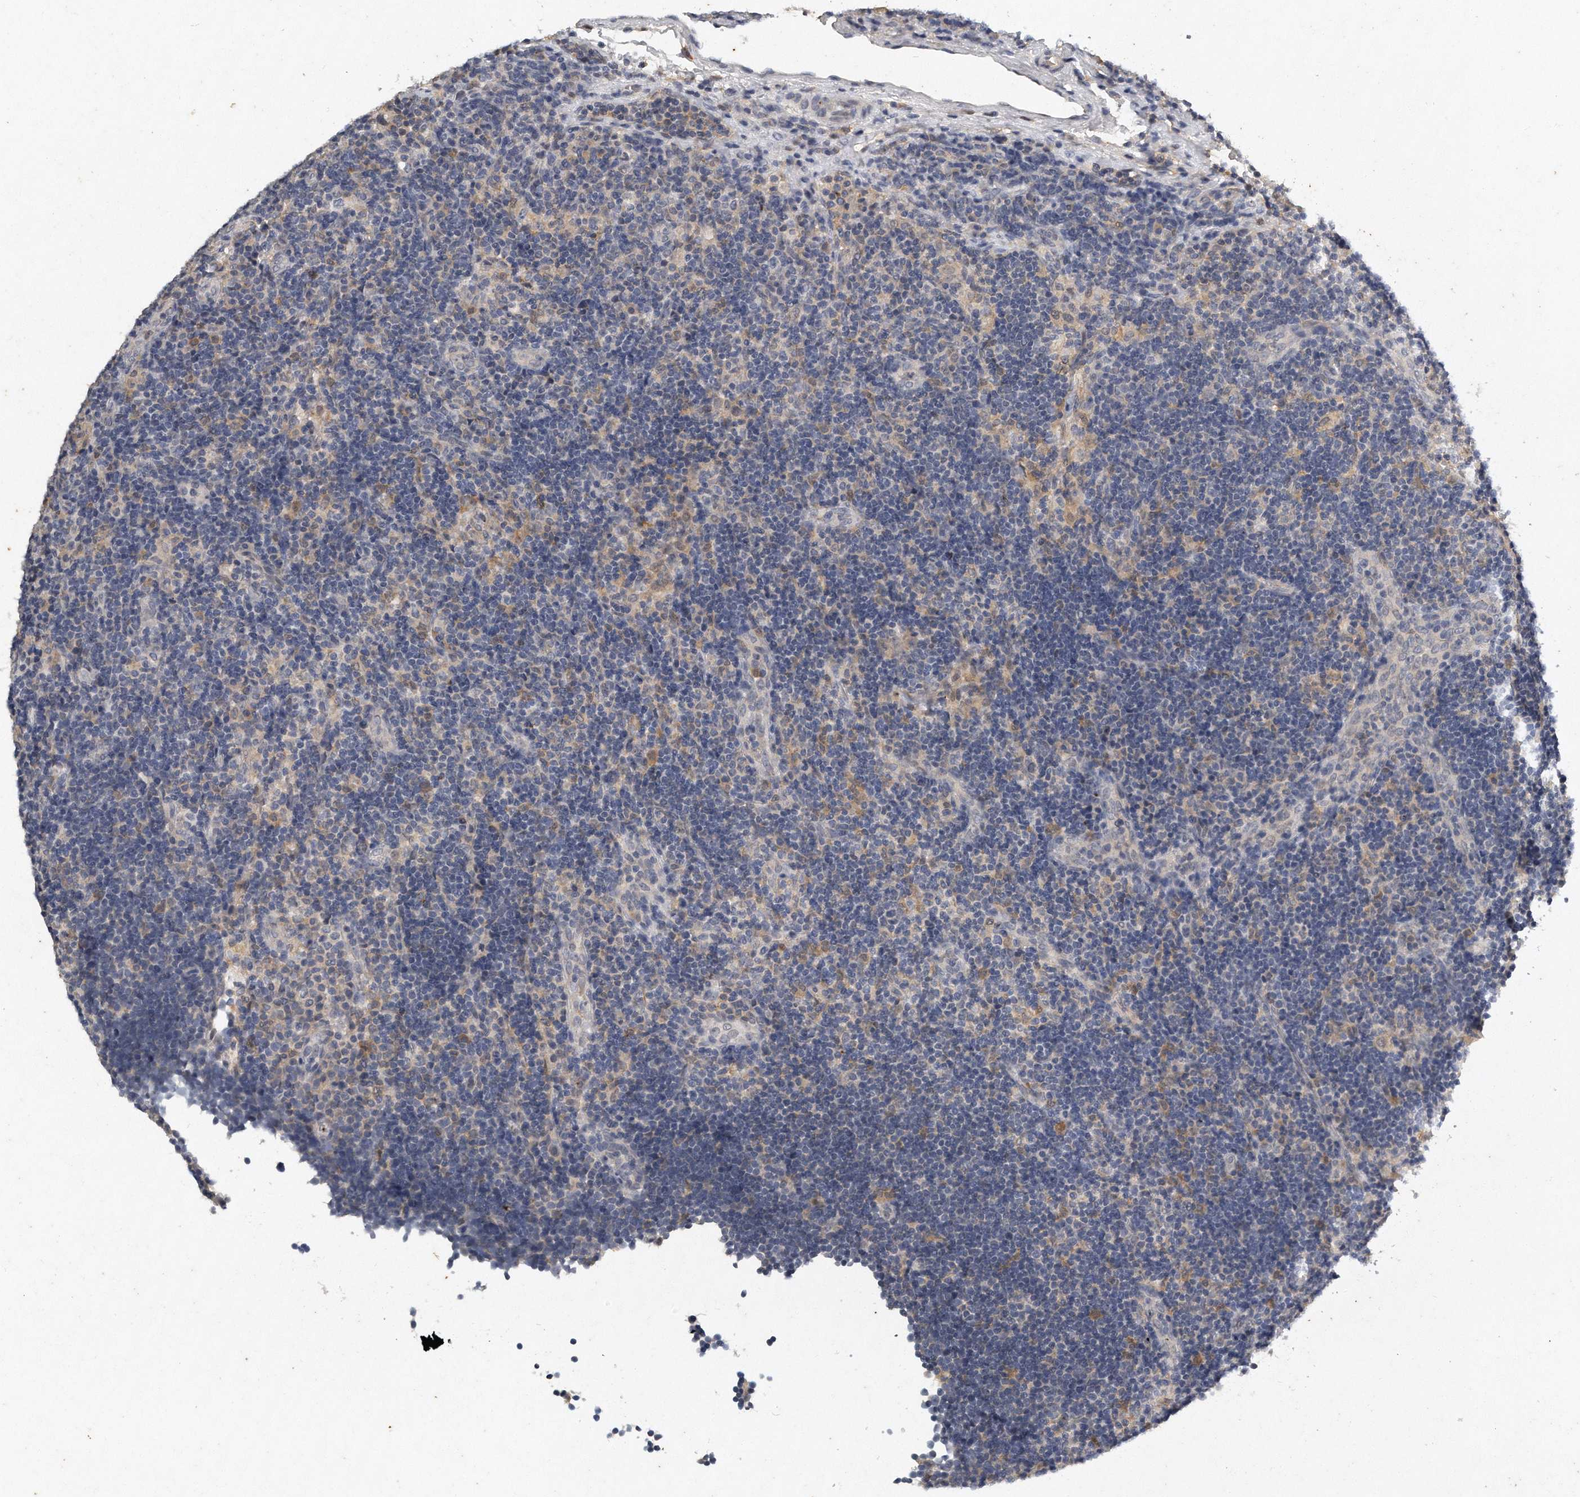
{"staining": {"intensity": "weak", "quantity": "25%-75%", "location": "cytoplasmic/membranous"}, "tissue": "lymph node", "cell_type": "Non-germinal center cells", "image_type": "normal", "snomed": [{"axis": "morphology", "description": "Normal tissue, NOS"}, {"axis": "topography", "description": "Lymph node"}], "caption": "A brown stain shows weak cytoplasmic/membranous staining of a protein in non-germinal center cells of benign human lymph node.", "gene": "CAMK1", "patient": {"sex": "female", "age": 22}}